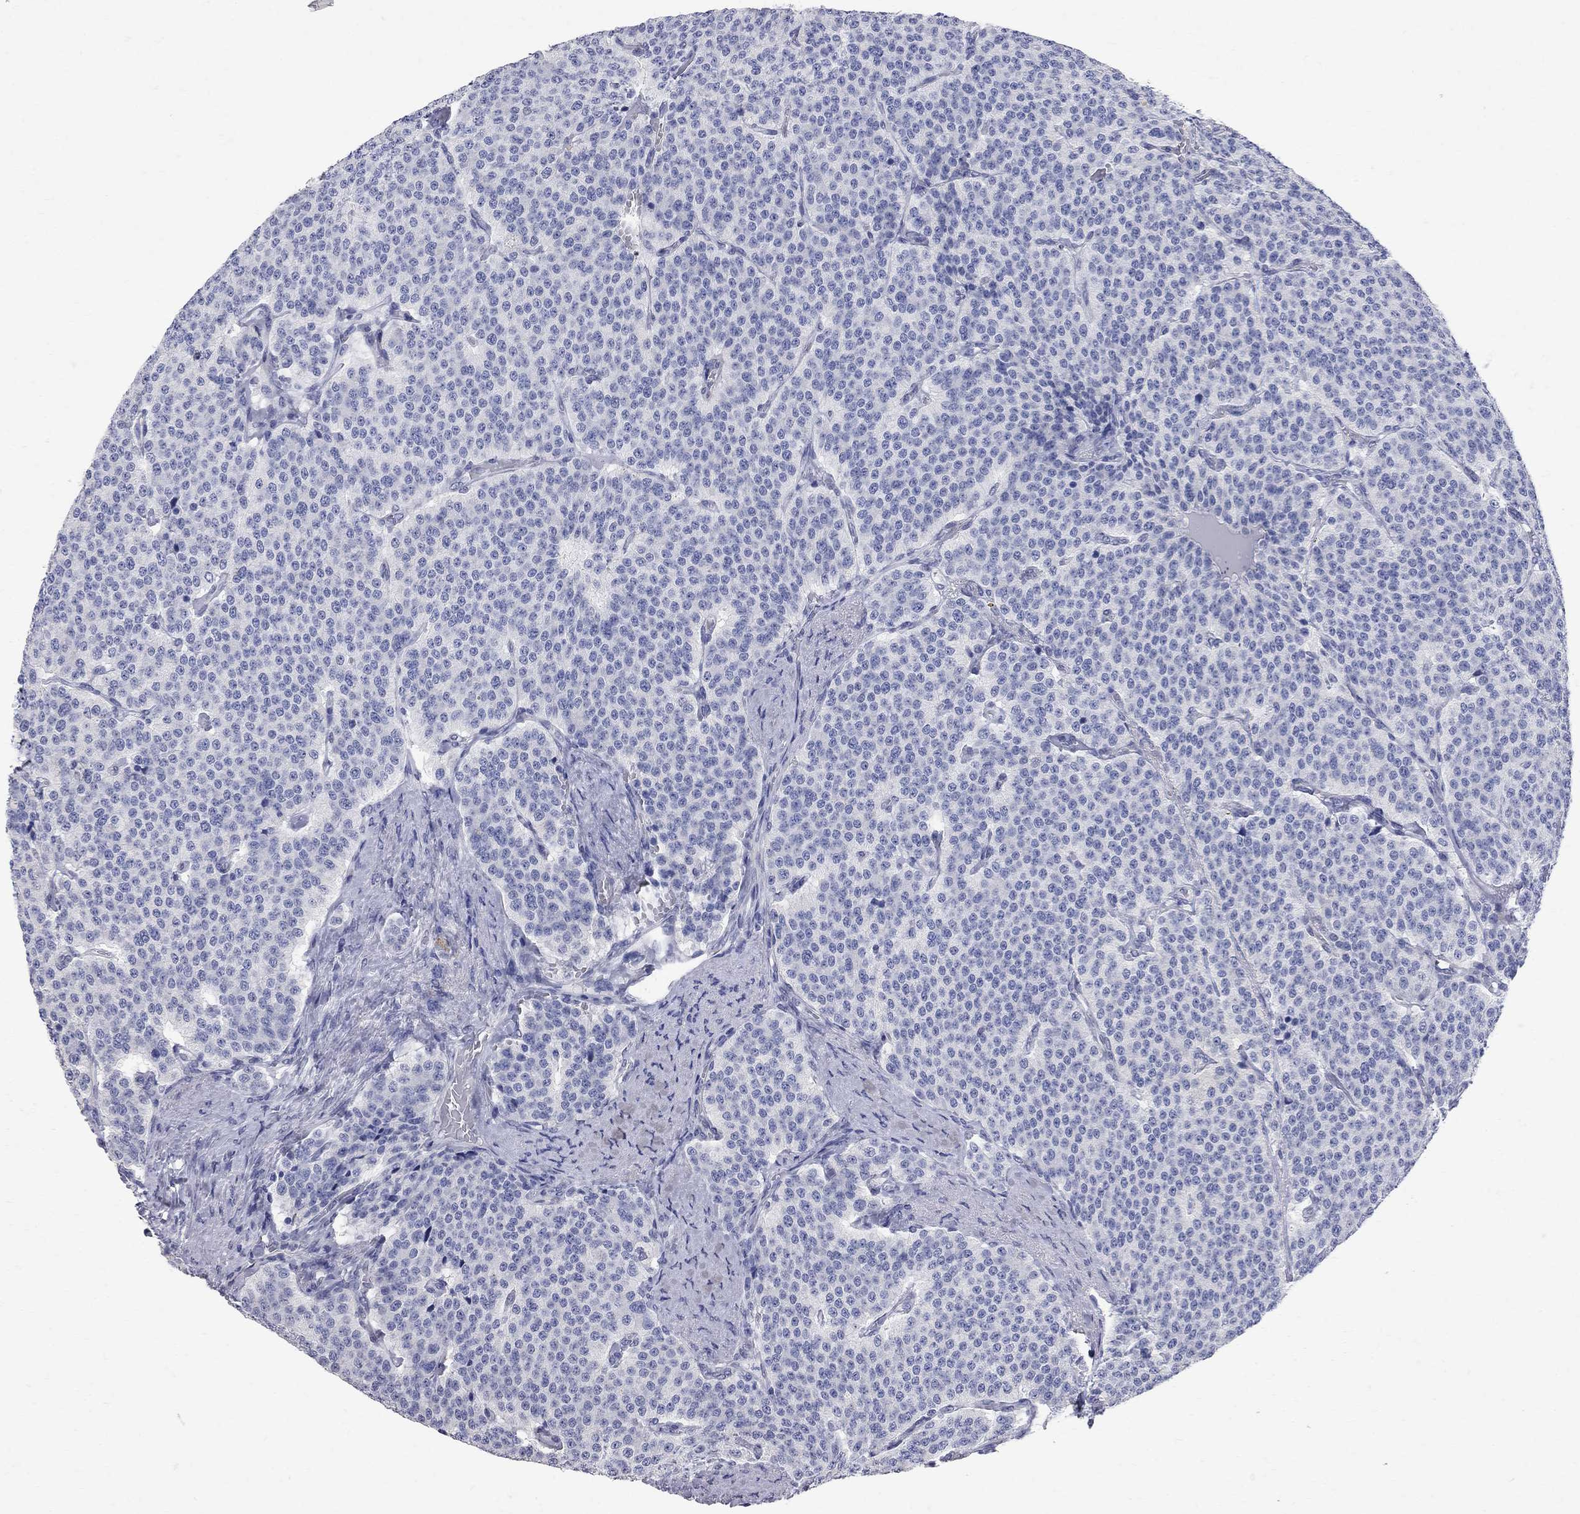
{"staining": {"intensity": "negative", "quantity": "none", "location": "none"}, "tissue": "carcinoid", "cell_type": "Tumor cells", "image_type": "cancer", "snomed": [{"axis": "morphology", "description": "Carcinoid, malignant, NOS"}, {"axis": "topography", "description": "Small intestine"}], "caption": "Immunohistochemistry (IHC) image of neoplastic tissue: human carcinoid (malignant) stained with DAB (3,3'-diaminobenzidine) shows no significant protein positivity in tumor cells.", "gene": "BPIFB1", "patient": {"sex": "female", "age": 58}}